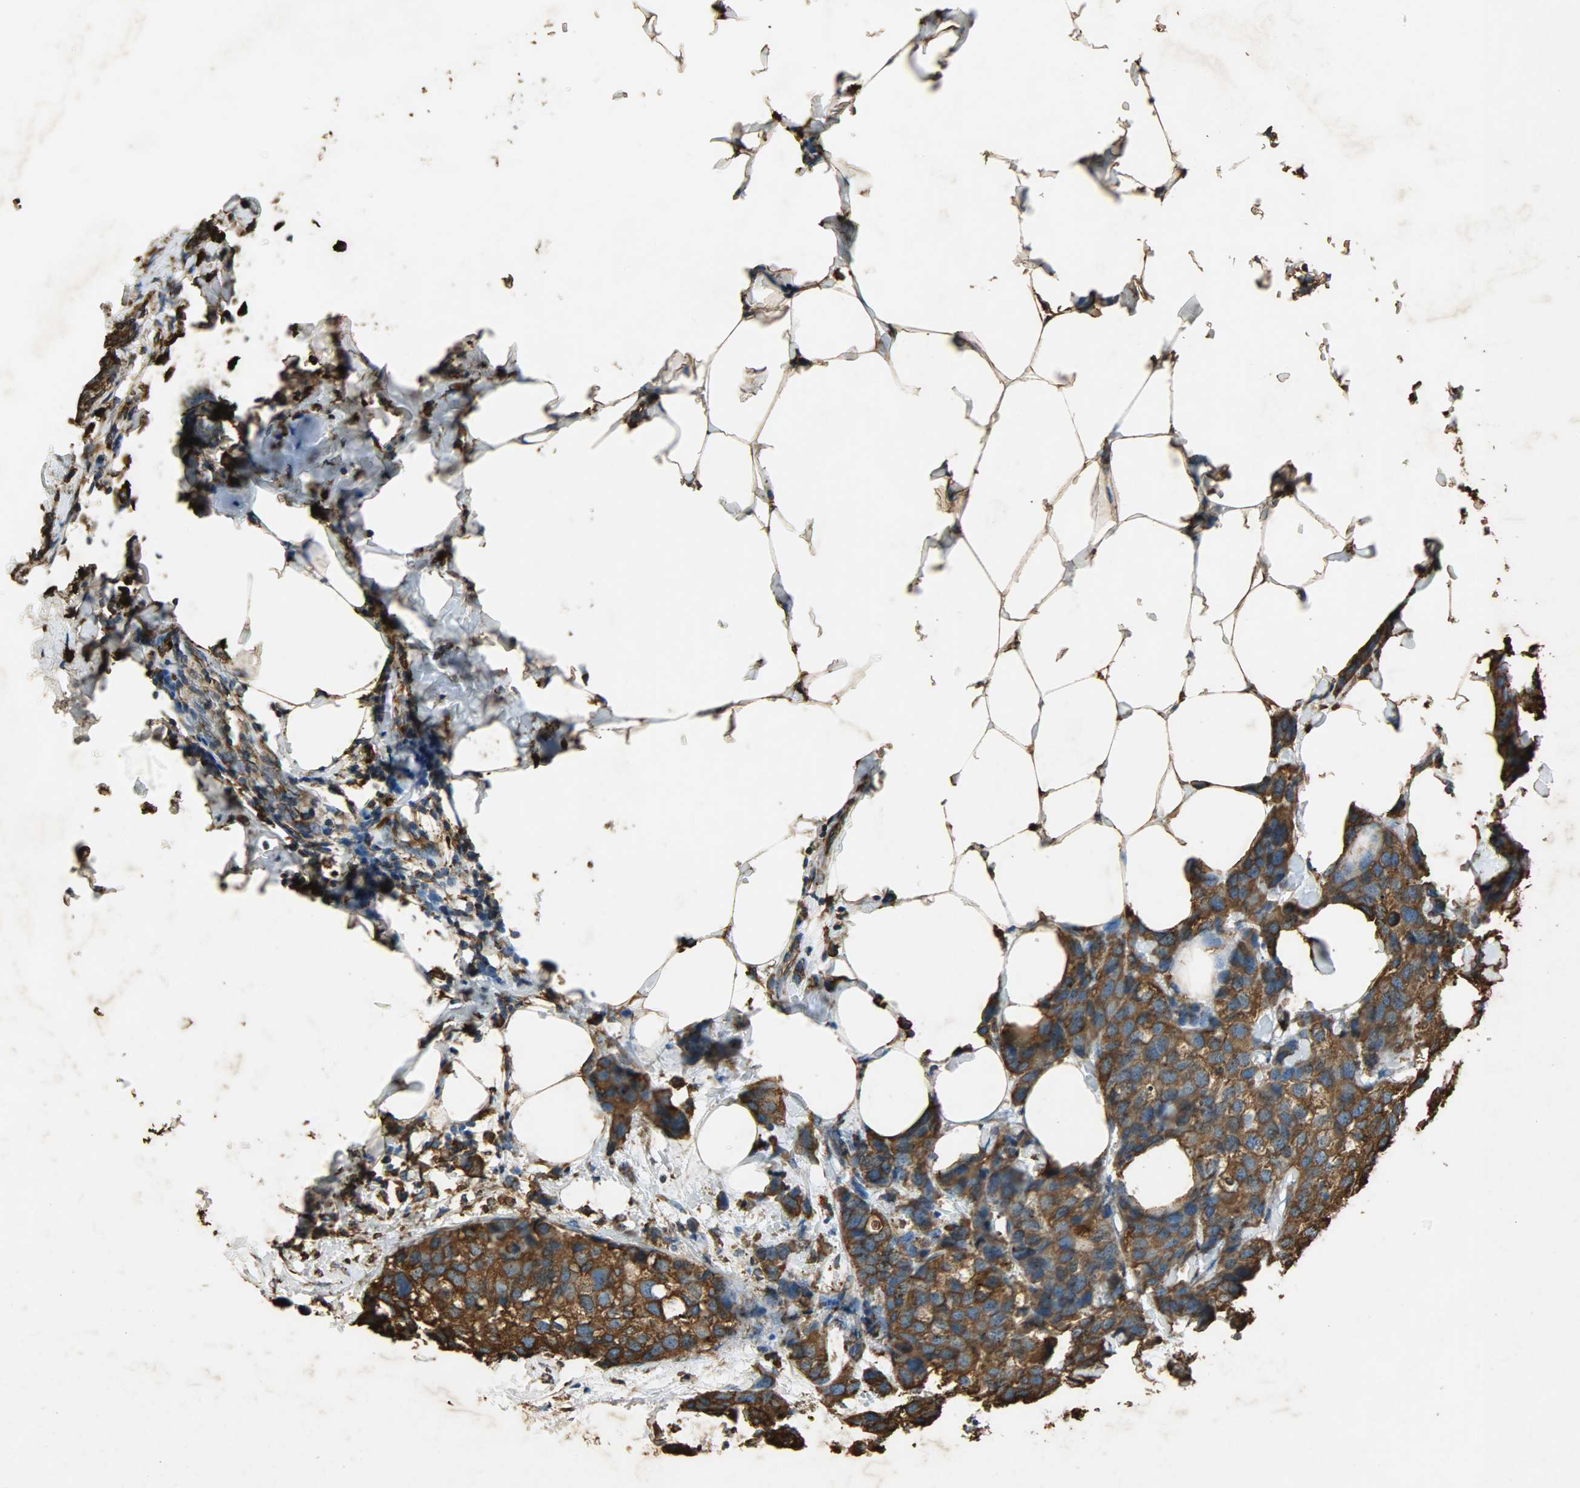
{"staining": {"intensity": "strong", "quantity": ">75%", "location": "cytoplasmic/membranous"}, "tissue": "breast cancer", "cell_type": "Tumor cells", "image_type": "cancer", "snomed": [{"axis": "morphology", "description": "Normal tissue, NOS"}, {"axis": "morphology", "description": "Duct carcinoma"}, {"axis": "topography", "description": "Breast"}], "caption": "This is a photomicrograph of IHC staining of invasive ductal carcinoma (breast), which shows strong staining in the cytoplasmic/membranous of tumor cells.", "gene": "HSP90B1", "patient": {"sex": "female", "age": 50}}